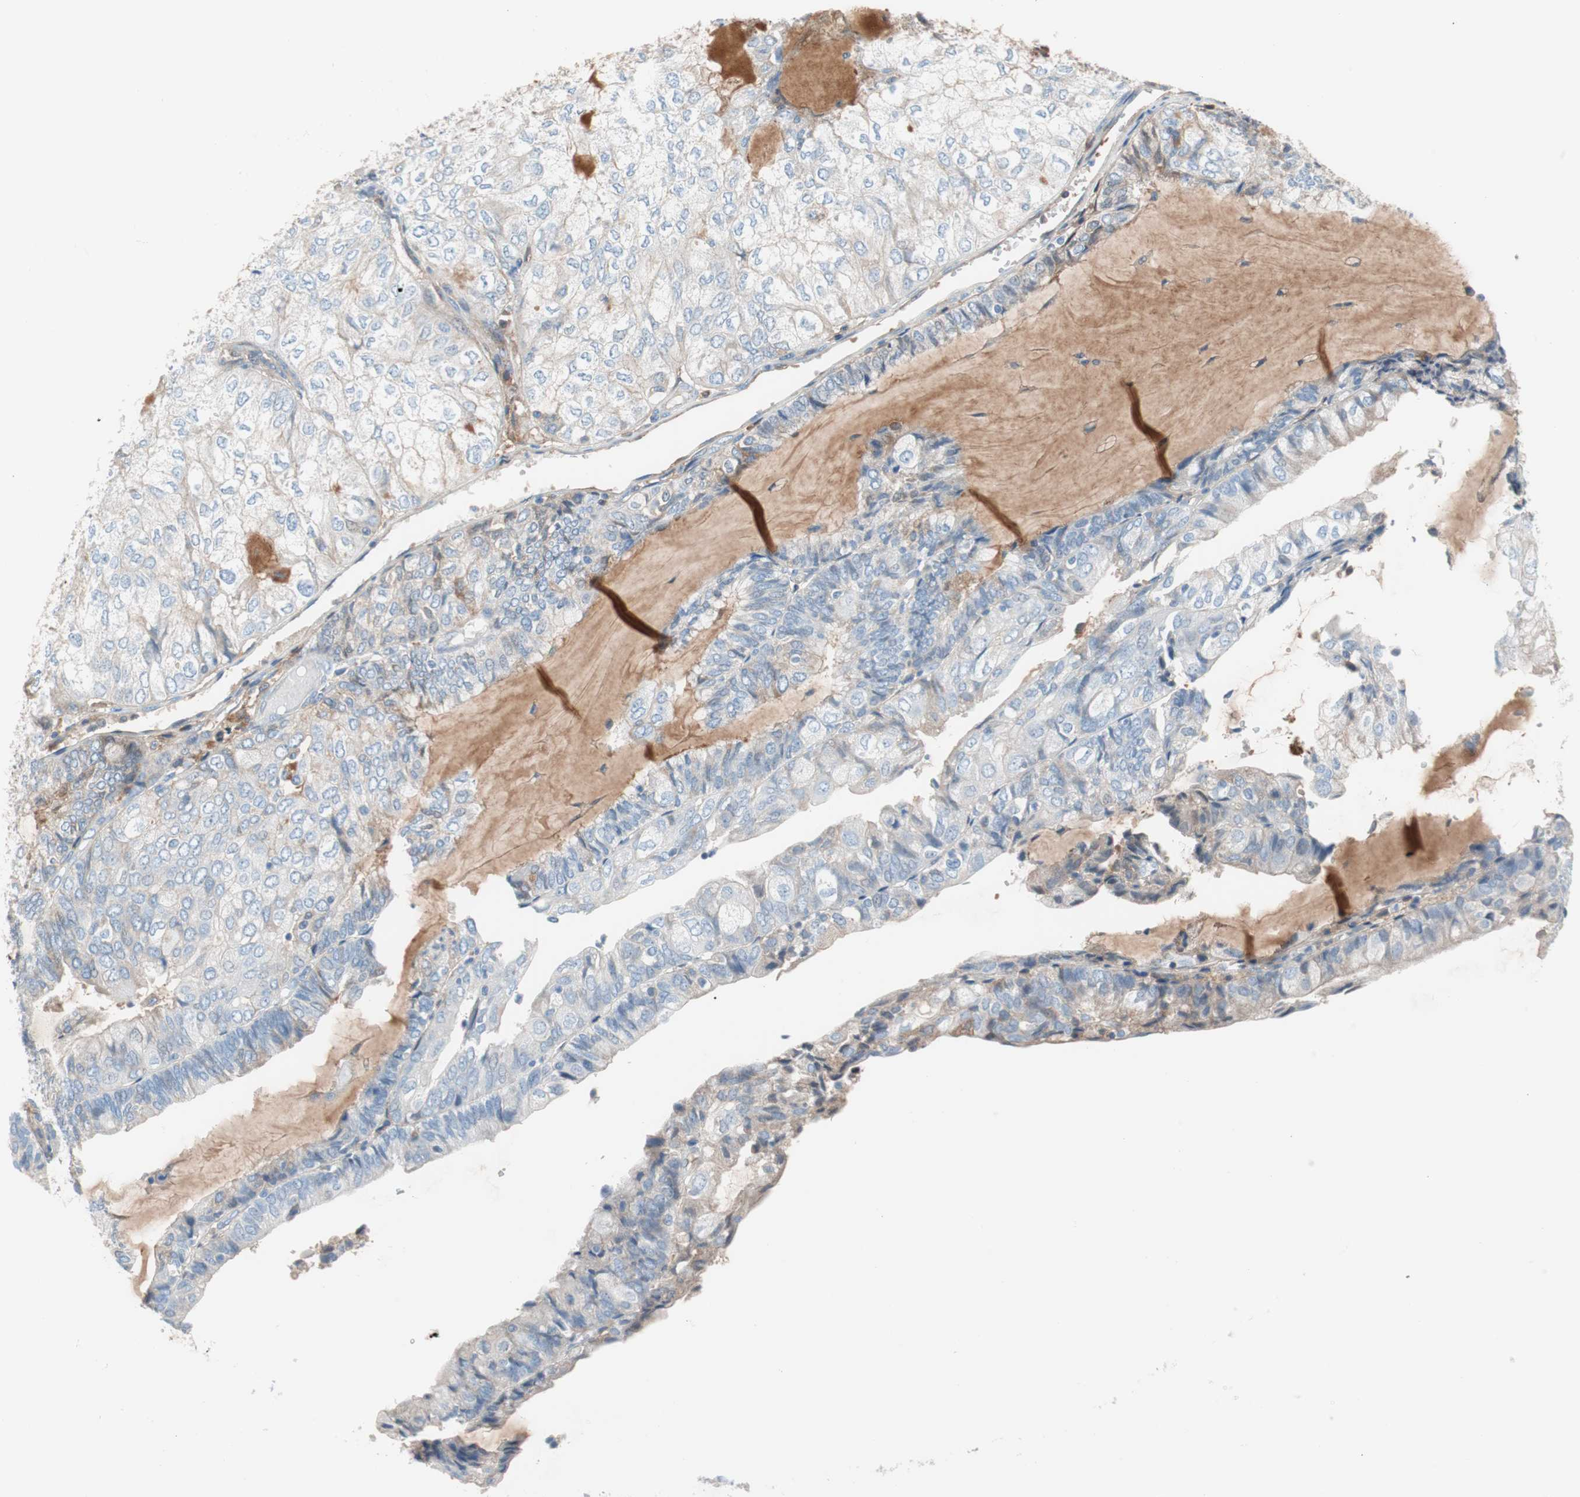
{"staining": {"intensity": "weak", "quantity": "<25%", "location": "cytoplasmic/membranous"}, "tissue": "endometrial cancer", "cell_type": "Tumor cells", "image_type": "cancer", "snomed": [{"axis": "morphology", "description": "Adenocarcinoma, NOS"}, {"axis": "topography", "description": "Endometrium"}], "caption": "This is a image of immunohistochemistry staining of endometrial cancer, which shows no staining in tumor cells.", "gene": "RBP4", "patient": {"sex": "female", "age": 81}}